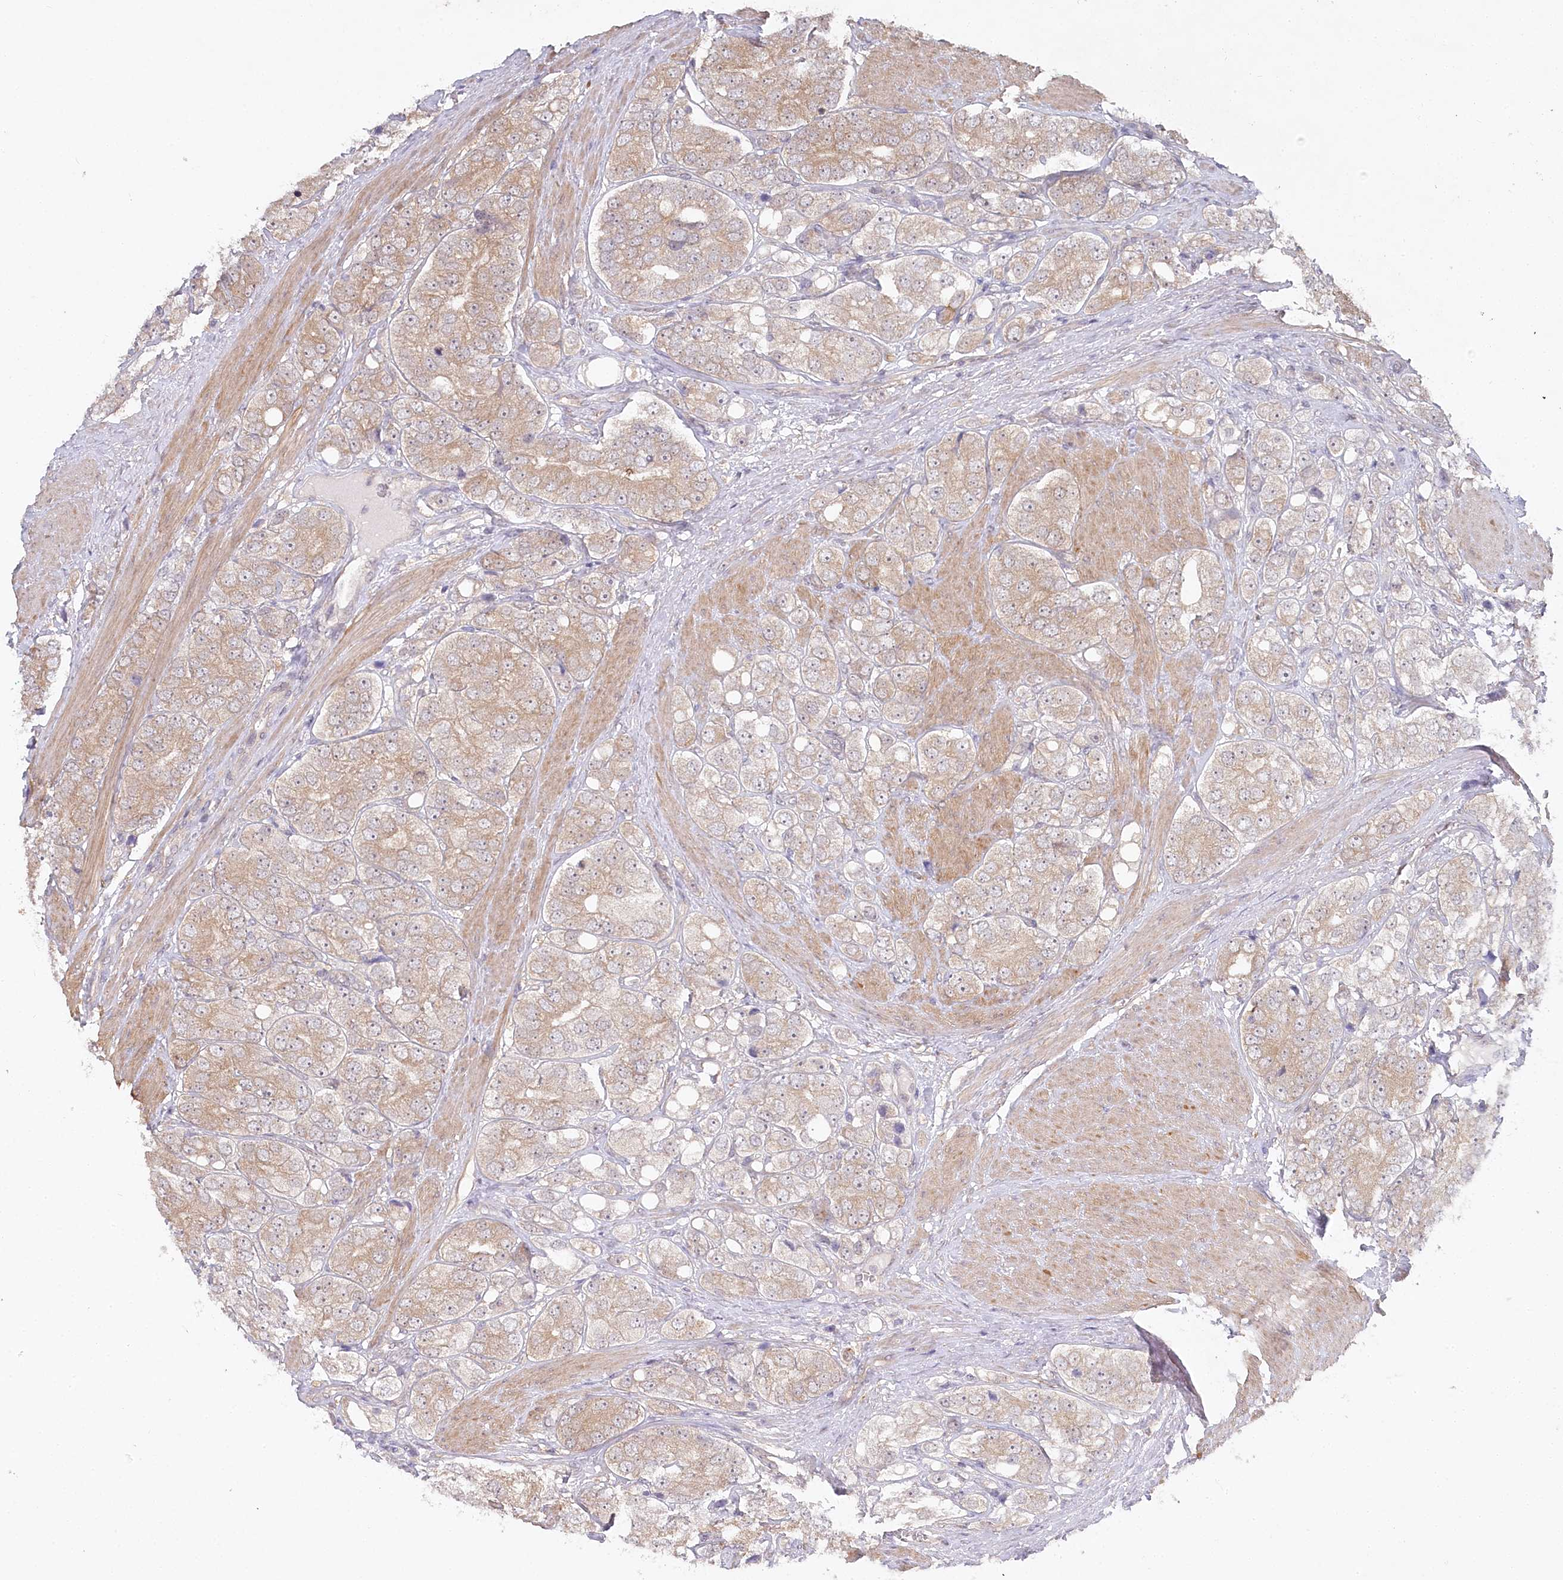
{"staining": {"intensity": "moderate", "quantity": "25%-75%", "location": "cytoplasmic/membranous"}, "tissue": "prostate cancer", "cell_type": "Tumor cells", "image_type": "cancer", "snomed": [{"axis": "morphology", "description": "Adenocarcinoma, High grade"}, {"axis": "topography", "description": "Prostate"}], "caption": "Prostate cancer stained with DAB IHC shows medium levels of moderate cytoplasmic/membranous staining in approximately 25%-75% of tumor cells.", "gene": "AAMDC", "patient": {"sex": "male", "age": 50}}